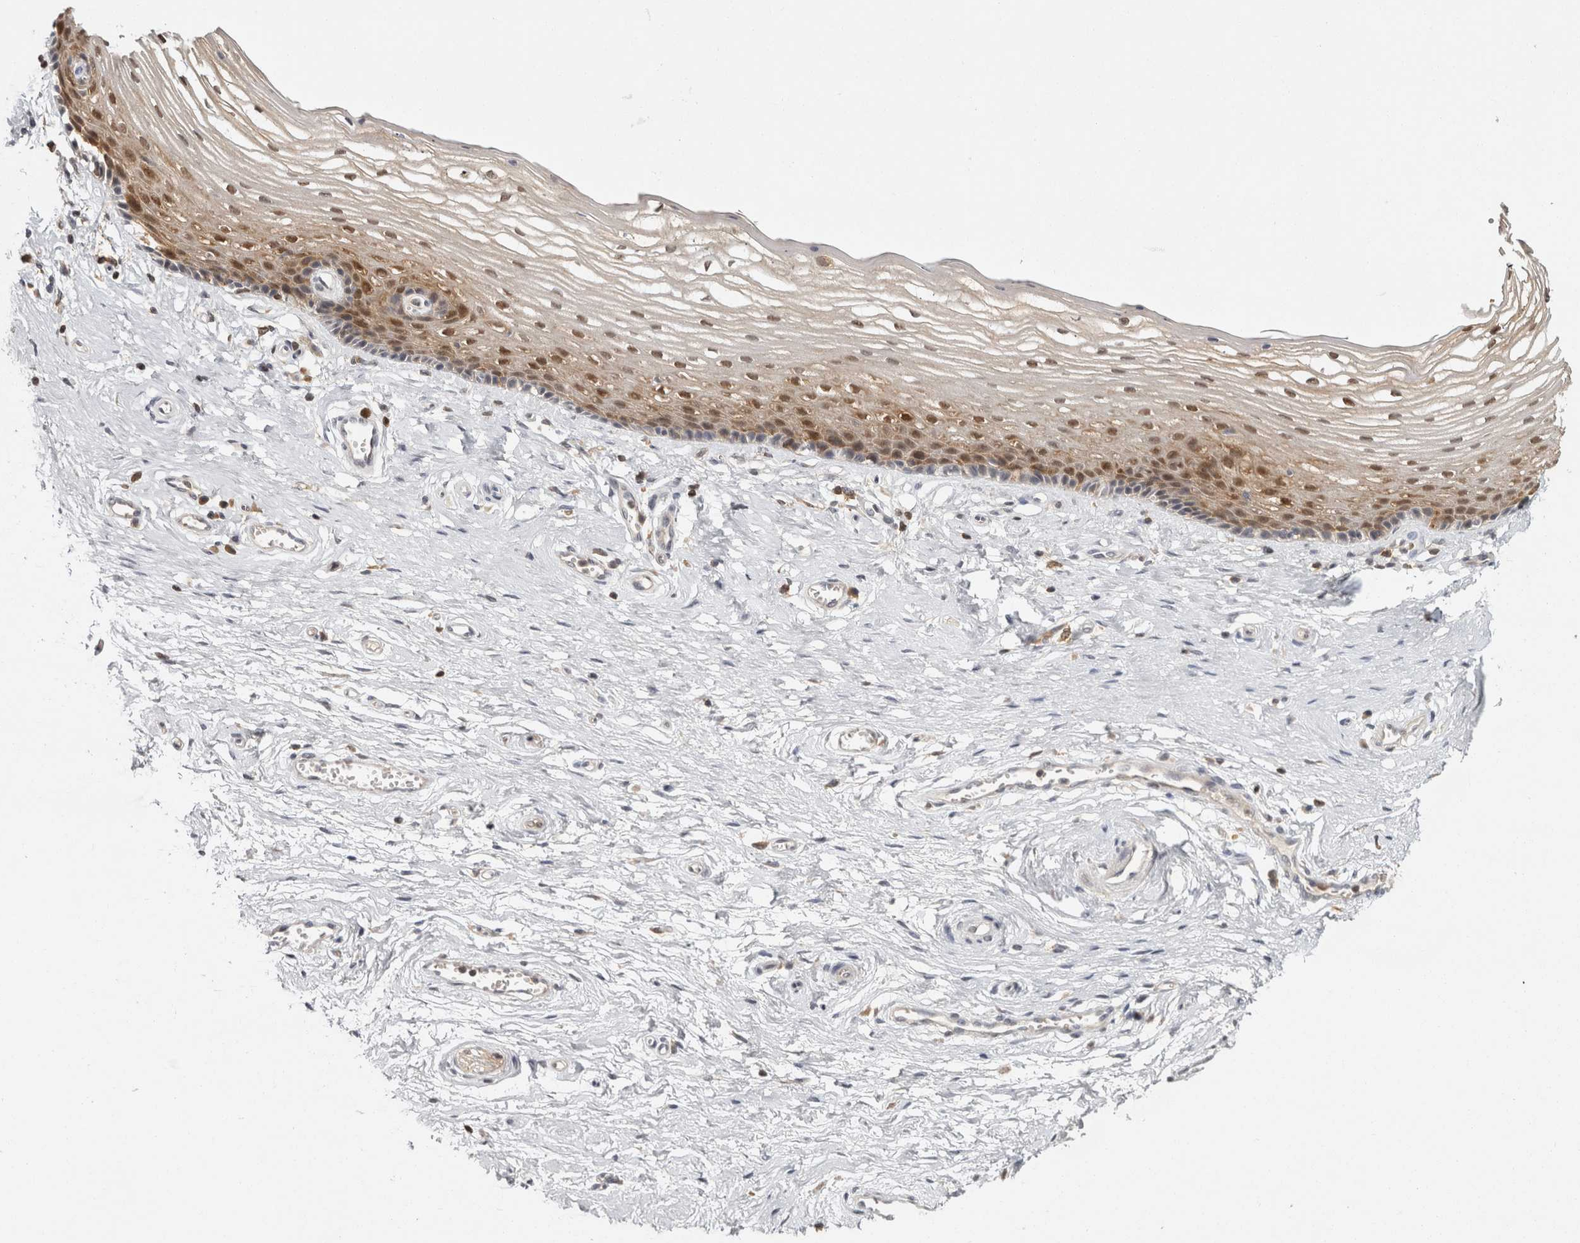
{"staining": {"intensity": "moderate", "quantity": ">75%", "location": "cytoplasmic/membranous,nuclear"}, "tissue": "vagina", "cell_type": "Squamous epithelial cells", "image_type": "normal", "snomed": [{"axis": "morphology", "description": "Normal tissue, NOS"}, {"axis": "topography", "description": "Vagina"}], "caption": "A high-resolution micrograph shows immunohistochemistry (IHC) staining of unremarkable vagina, which demonstrates moderate cytoplasmic/membranous,nuclear expression in about >75% of squamous epithelial cells.", "gene": "ACAT2", "patient": {"sex": "female", "age": 46}}